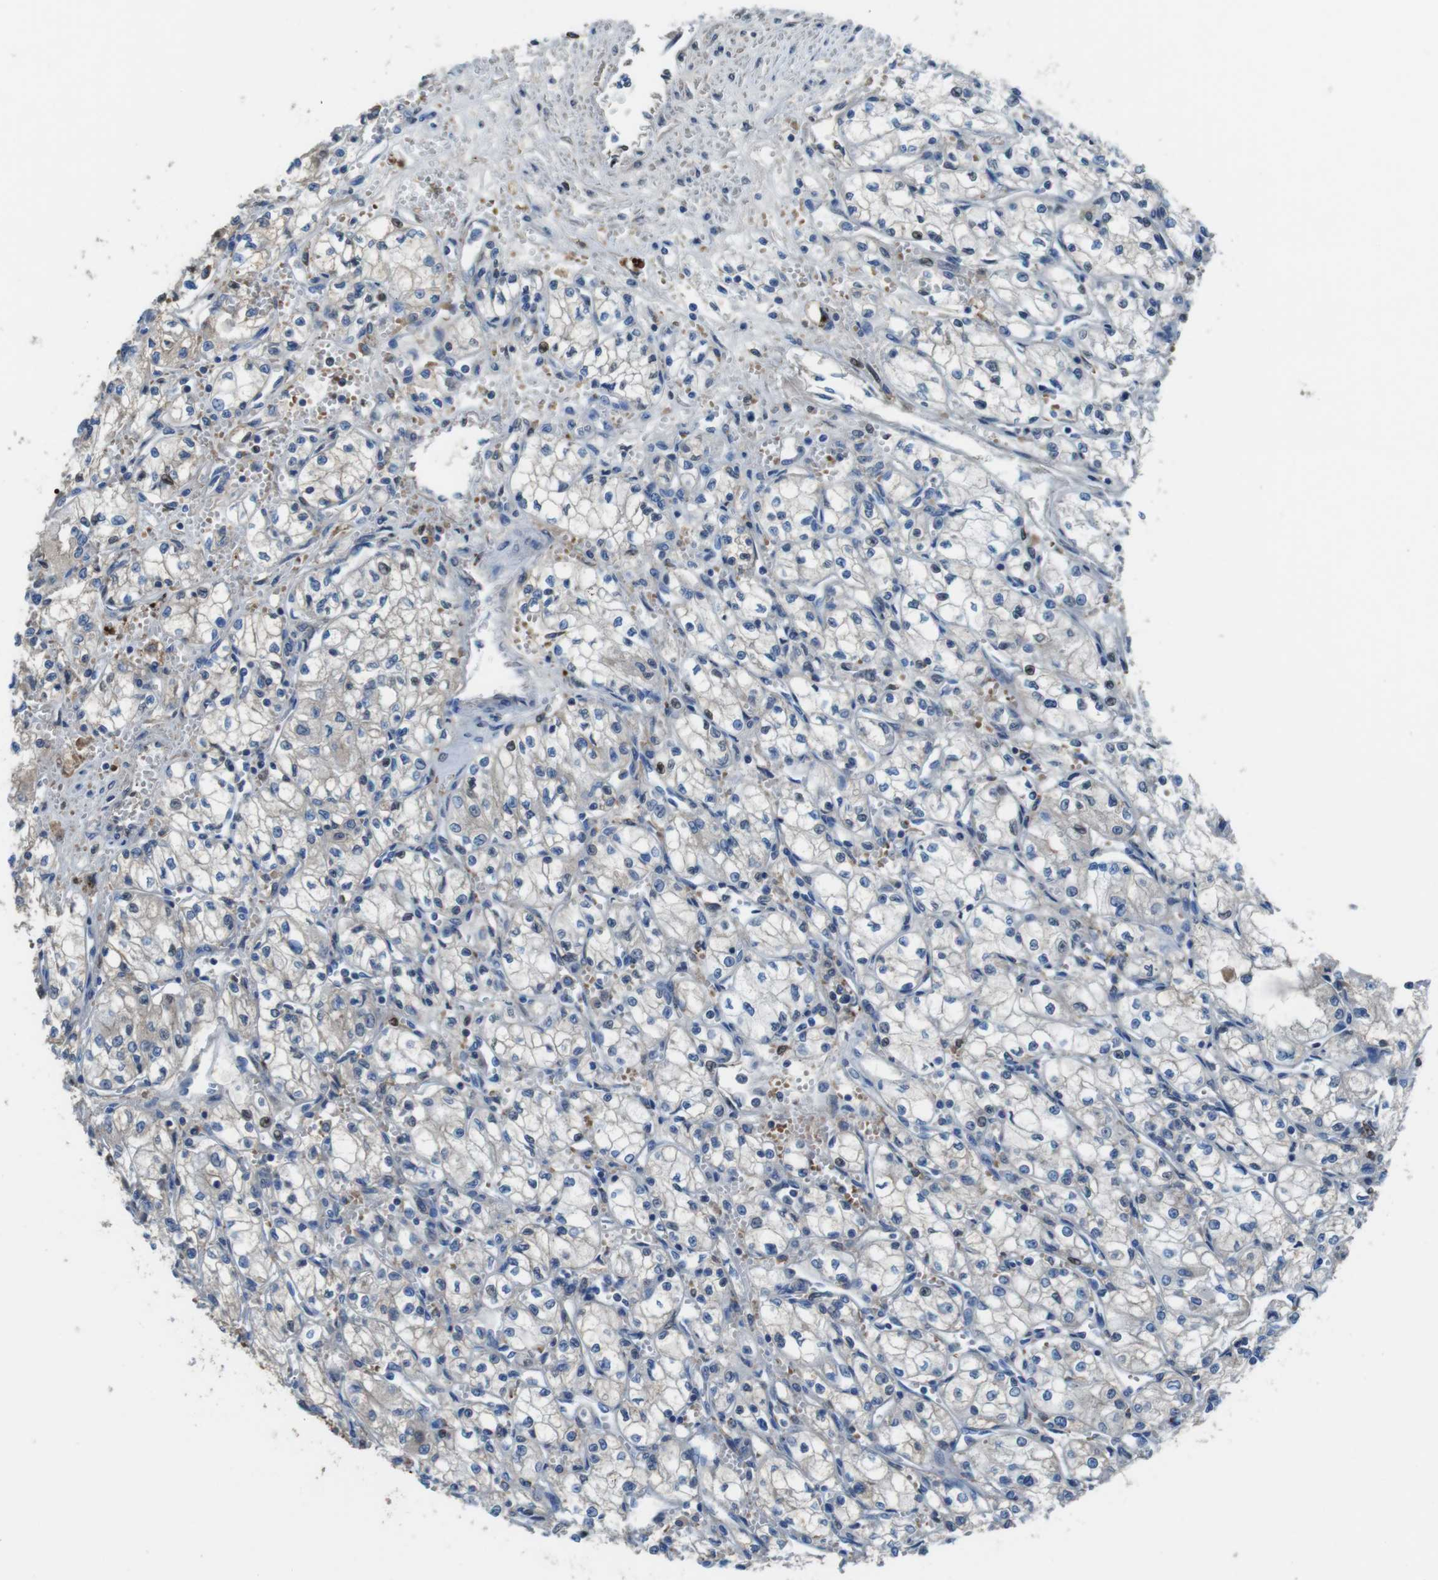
{"staining": {"intensity": "weak", "quantity": "<25%", "location": "cytoplasmic/membranous,nuclear"}, "tissue": "renal cancer", "cell_type": "Tumor cells", "image_type": "cancer", "snomed": [{"axis": "morphology", "description": "Normal tissue, NOS"}, {"axis": "morphology", "description": "Adenocarcinoma, NOS"}, {"axis": "topography", "description": "Kidney"}], "caption": "Human renal cancer (adenocarcinoma) stained for a protein using IHC reveals no positivity in tumor cells.", "gene": "TMPRSS15", "patient": {"sex": "male", "age": 59}}